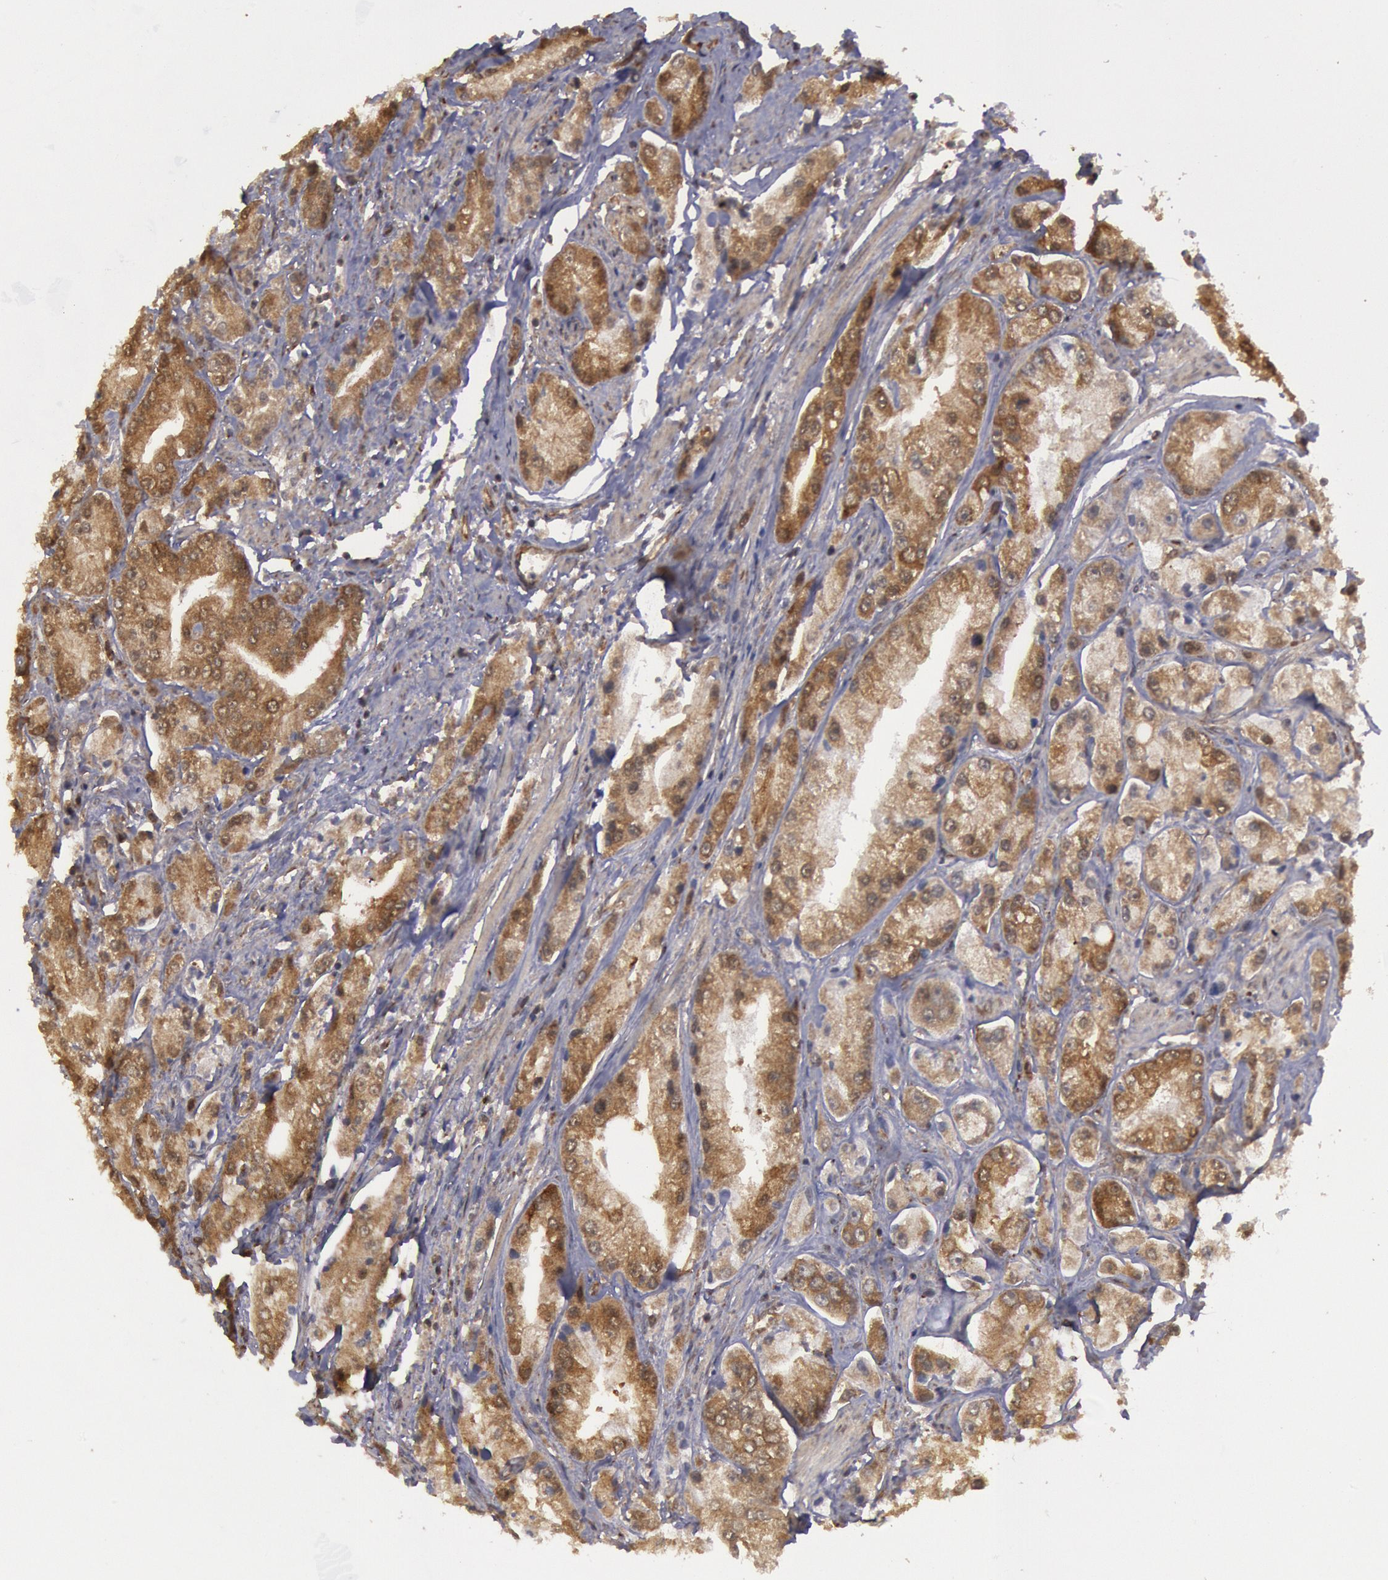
{"staining": {"intensity": "strong", "quantity": ">75%", "location": "cytoplasmic/membranous"}, "tissue": "prostate cancer", "cell_type": "Tumor cells", "image_type": "cancer", "snomed": [{"axis": "morphology", "description": "Adenocarcinoma, Medium grade"}, {"axis": "topography", "description": "Prostate"}], "caption": "A high amount of strong cytoplasmic/membranous positivity is appreciated in about >75% of tumor cells in prostate cancer (adenocarcinoma (medium-grade)) tissue. Using DAB (brown) and hematoxylin (blue) stains, captured at high magnification using brightfield microscopy.", "gene": "USP14", "patient": {"sex": "male", "age": 72}}